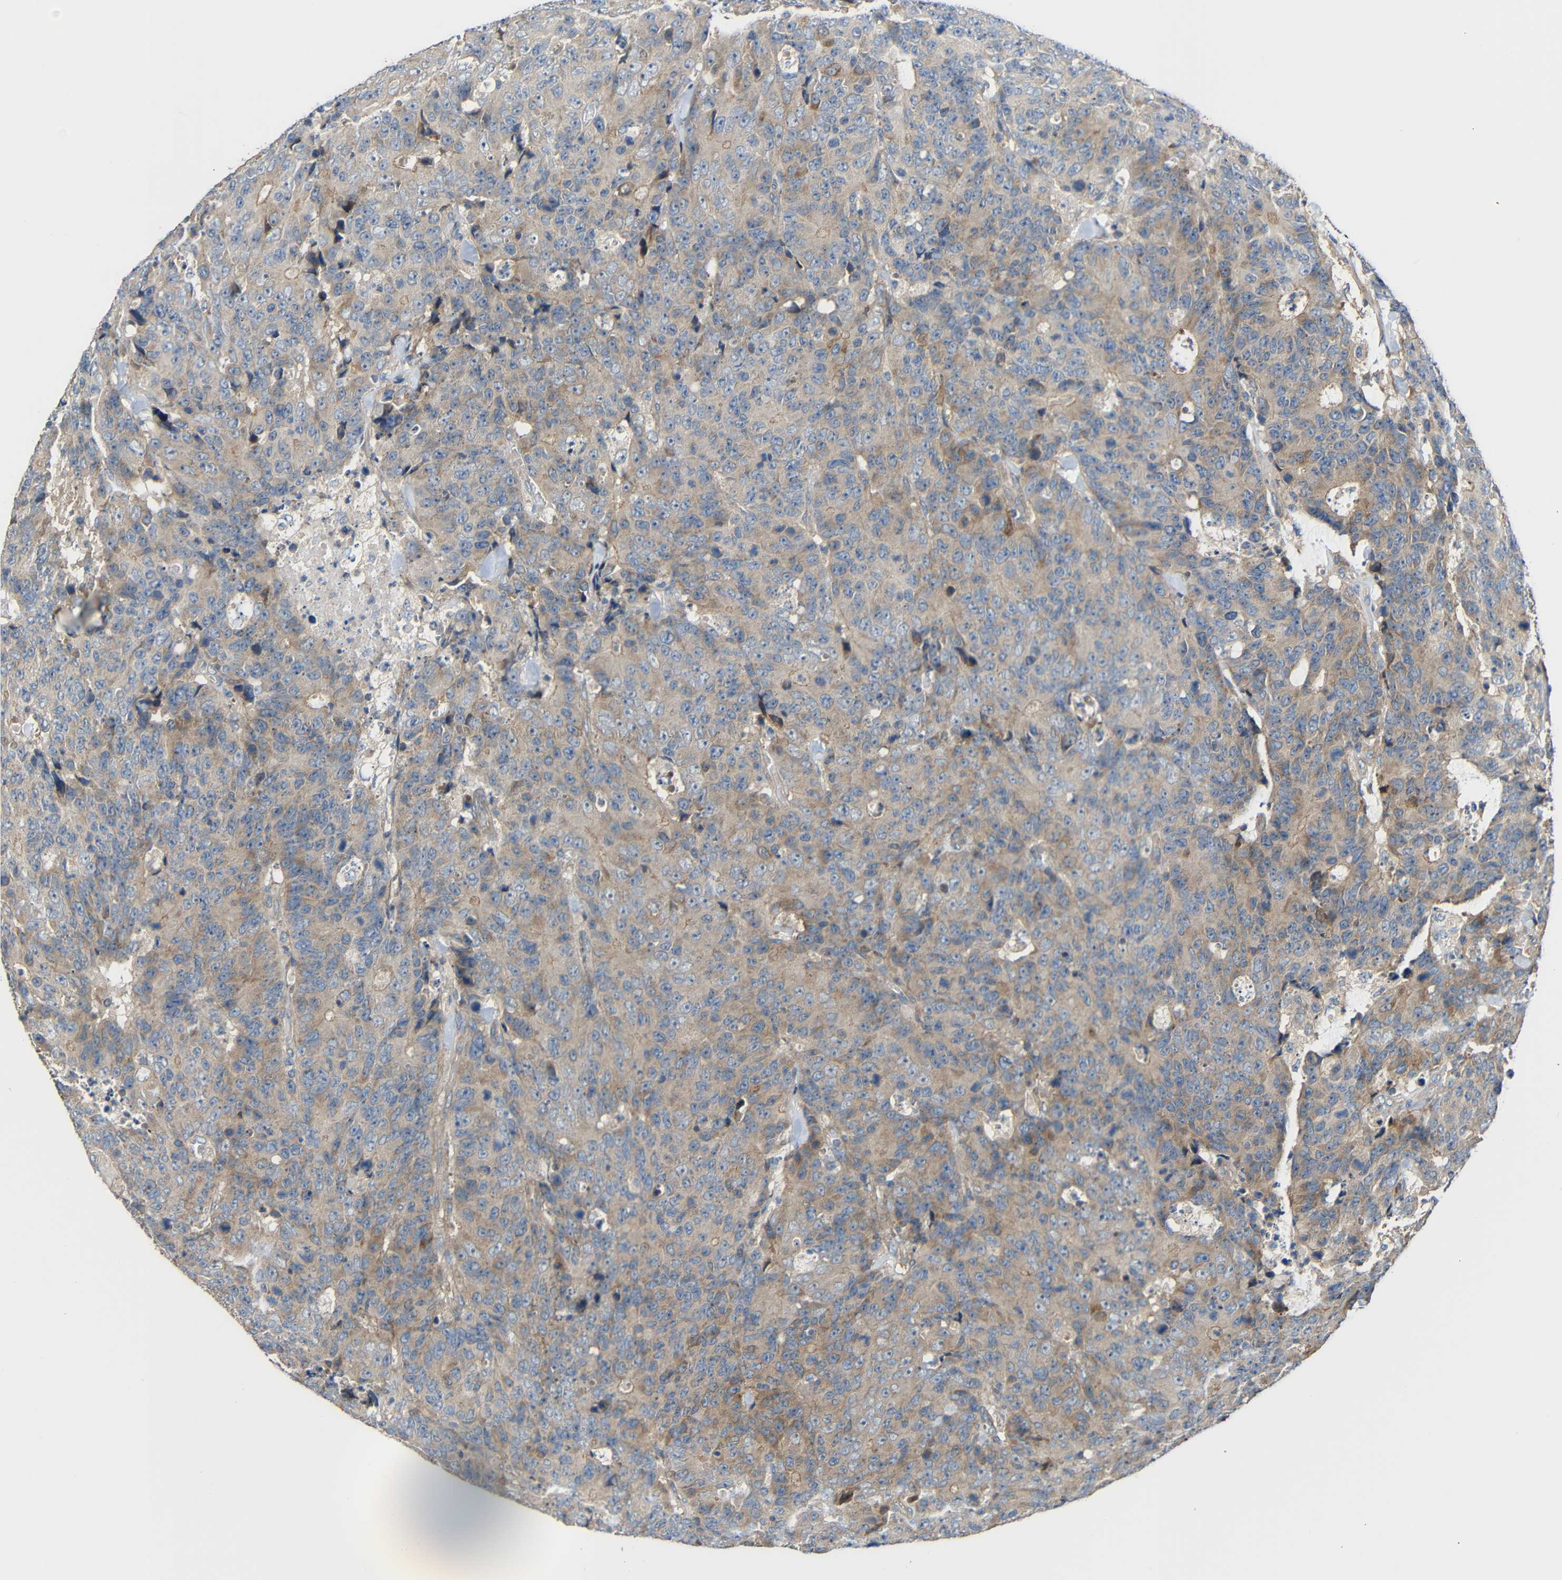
{"staining": {"intensity": "weak", "quantity": ">75%", "location": "cytoplasmic/membranous"}, "tissue": "colorectal cancer", "cell_type": "Tumor cells", "image_type": "cancer", "snomed": [{"axis": "morphology", "description": "Adenocarcinoma, NOS"}, {"axis": "topography", "description": "Colon"}], "caption": "Weak cytoplasmic/membranous positivity for a protein is appreciated in approximately >75% of tumor cells of colorectal adenocarcinoma using immunohistochemistry (IHC).", "gene": "RHOT2", "patient": {"sex": "female", "age": 86}}